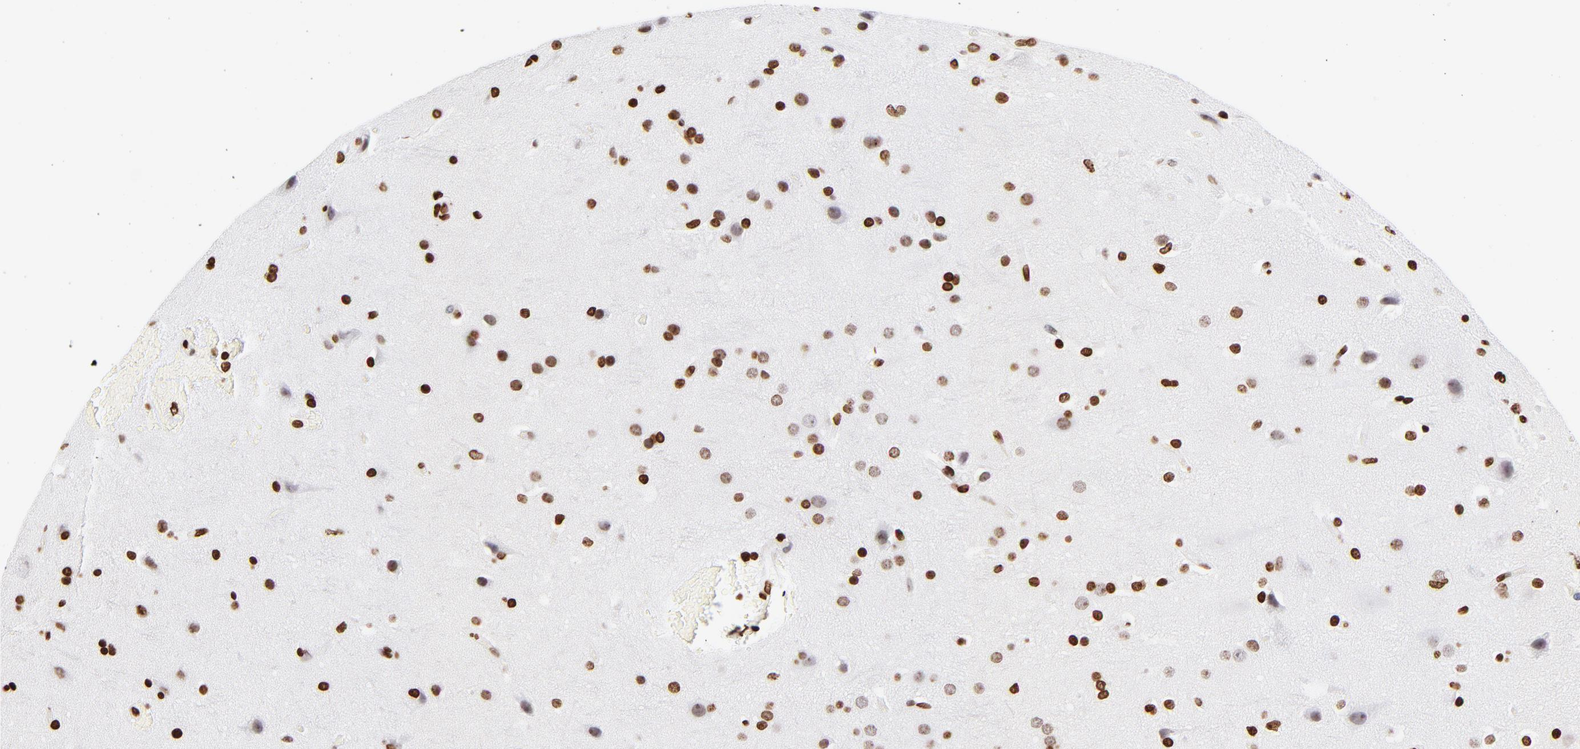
{"staining": {"intensity": "strong", "quantity": ">75%", "location": "nuclear"}, "tissue": "glioma", "cell_type": "Tumor cells", "image_type": "cancer", "snomed": [{"axis": "morphology", "description": "Glioma, malignant, Low grade"}, {"axis": "topography", "description": "Cerebral cortex"}], "caption": "Protein expression analysis of malignant low-grade glioma displays strong nuclear staining in about >75% of tumor cells.", "gene": "RTL4", "patient": {"sex": "female", "age": 47}}